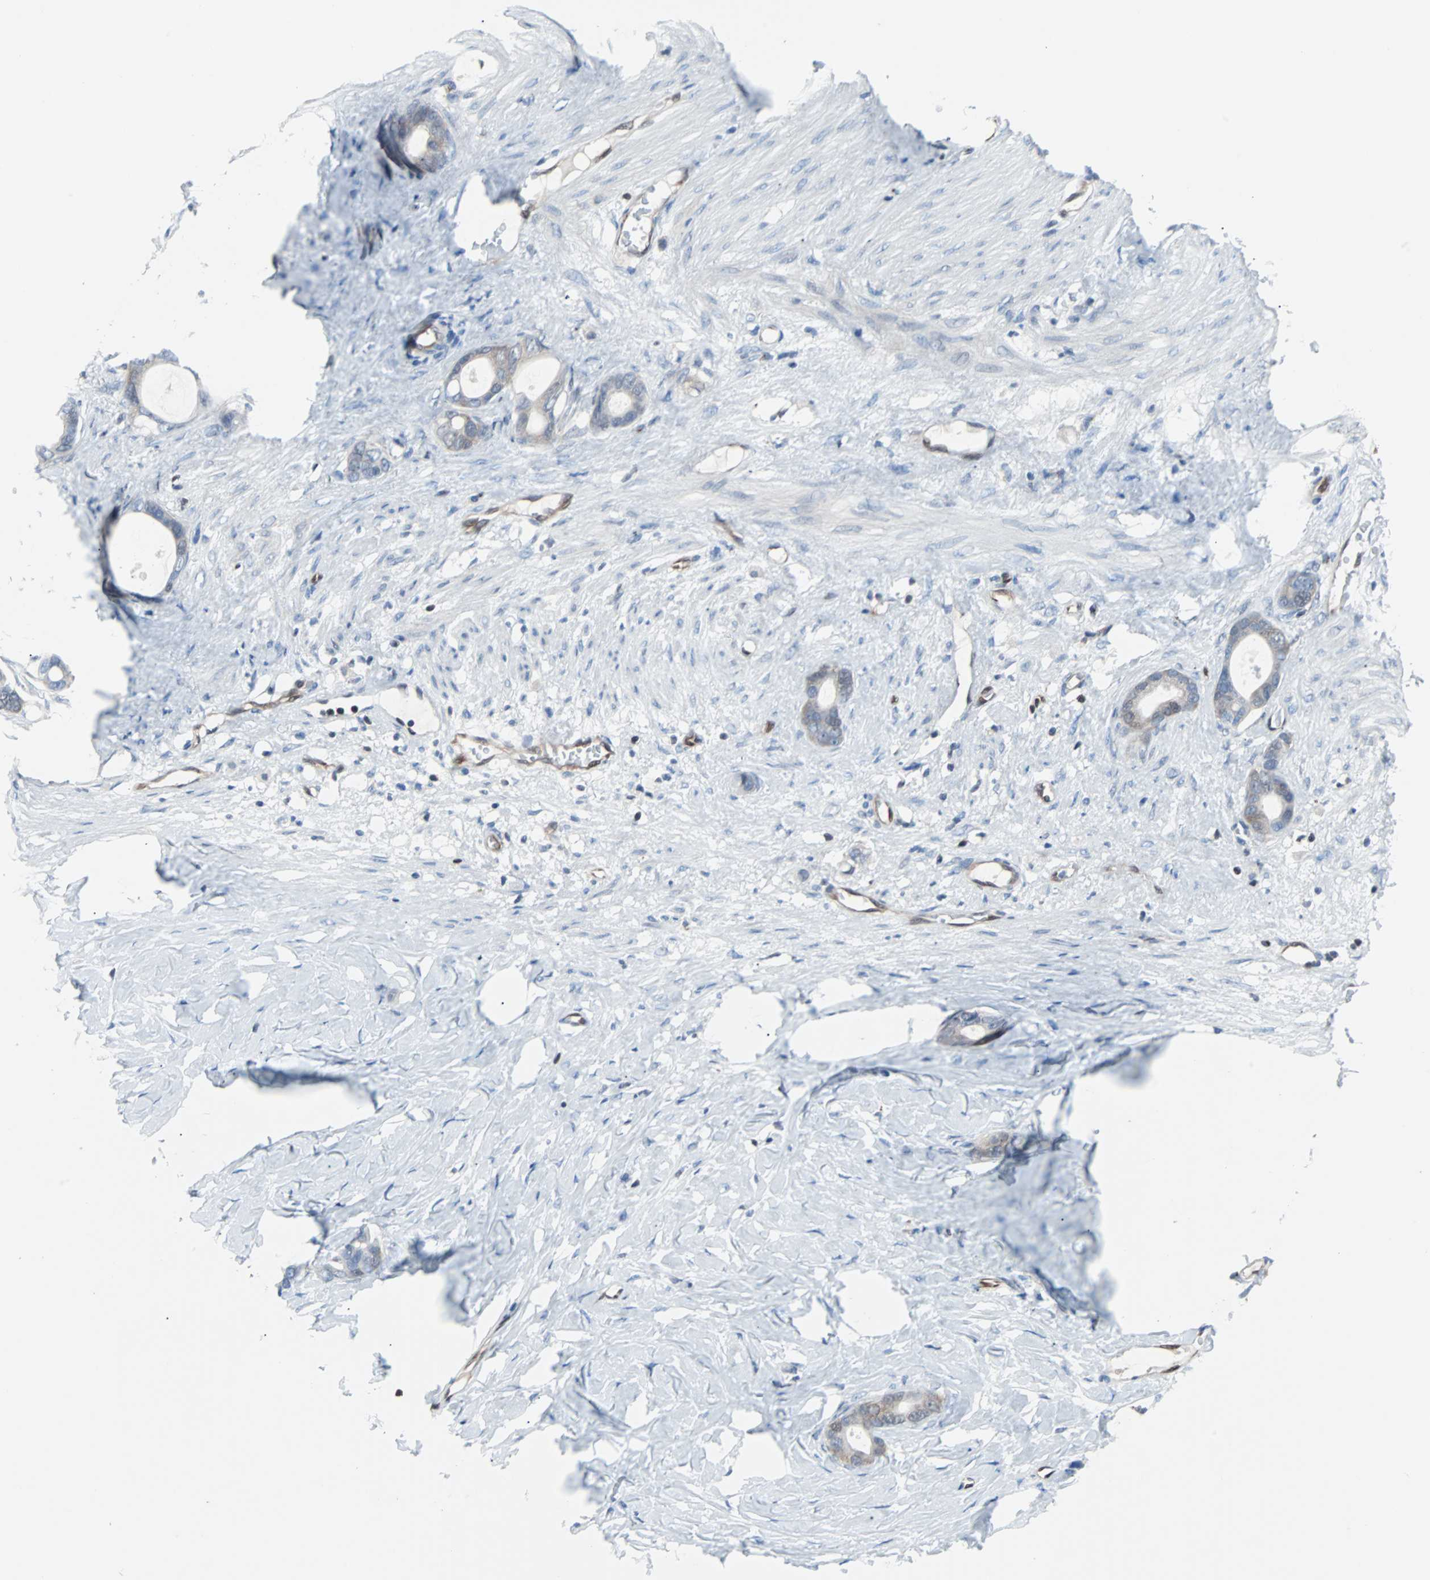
{"staining": {"intensity": "weak", "quantity": "25%-75%", "location": "cytoplasmic/membranous"}, "tissue": "stomach cancer", "cell_type": "Tumor cells", "image_type": "cancer", "snomed": [{"axis": "morphology", "description": "Adenocarcinoma, NOS"}, {"axis": "topography", "description": "Stomach"}], "caption": "This micrograph reveals immunohistochemistry (IHC) staining of human stomach adenocarcinoma, with low weak cytoplasmic/membranous positivity in approximately 25%-75% of tumor cells.", "gene": "MAP2K6", "patient": {"sex": "female", "age": 75}}